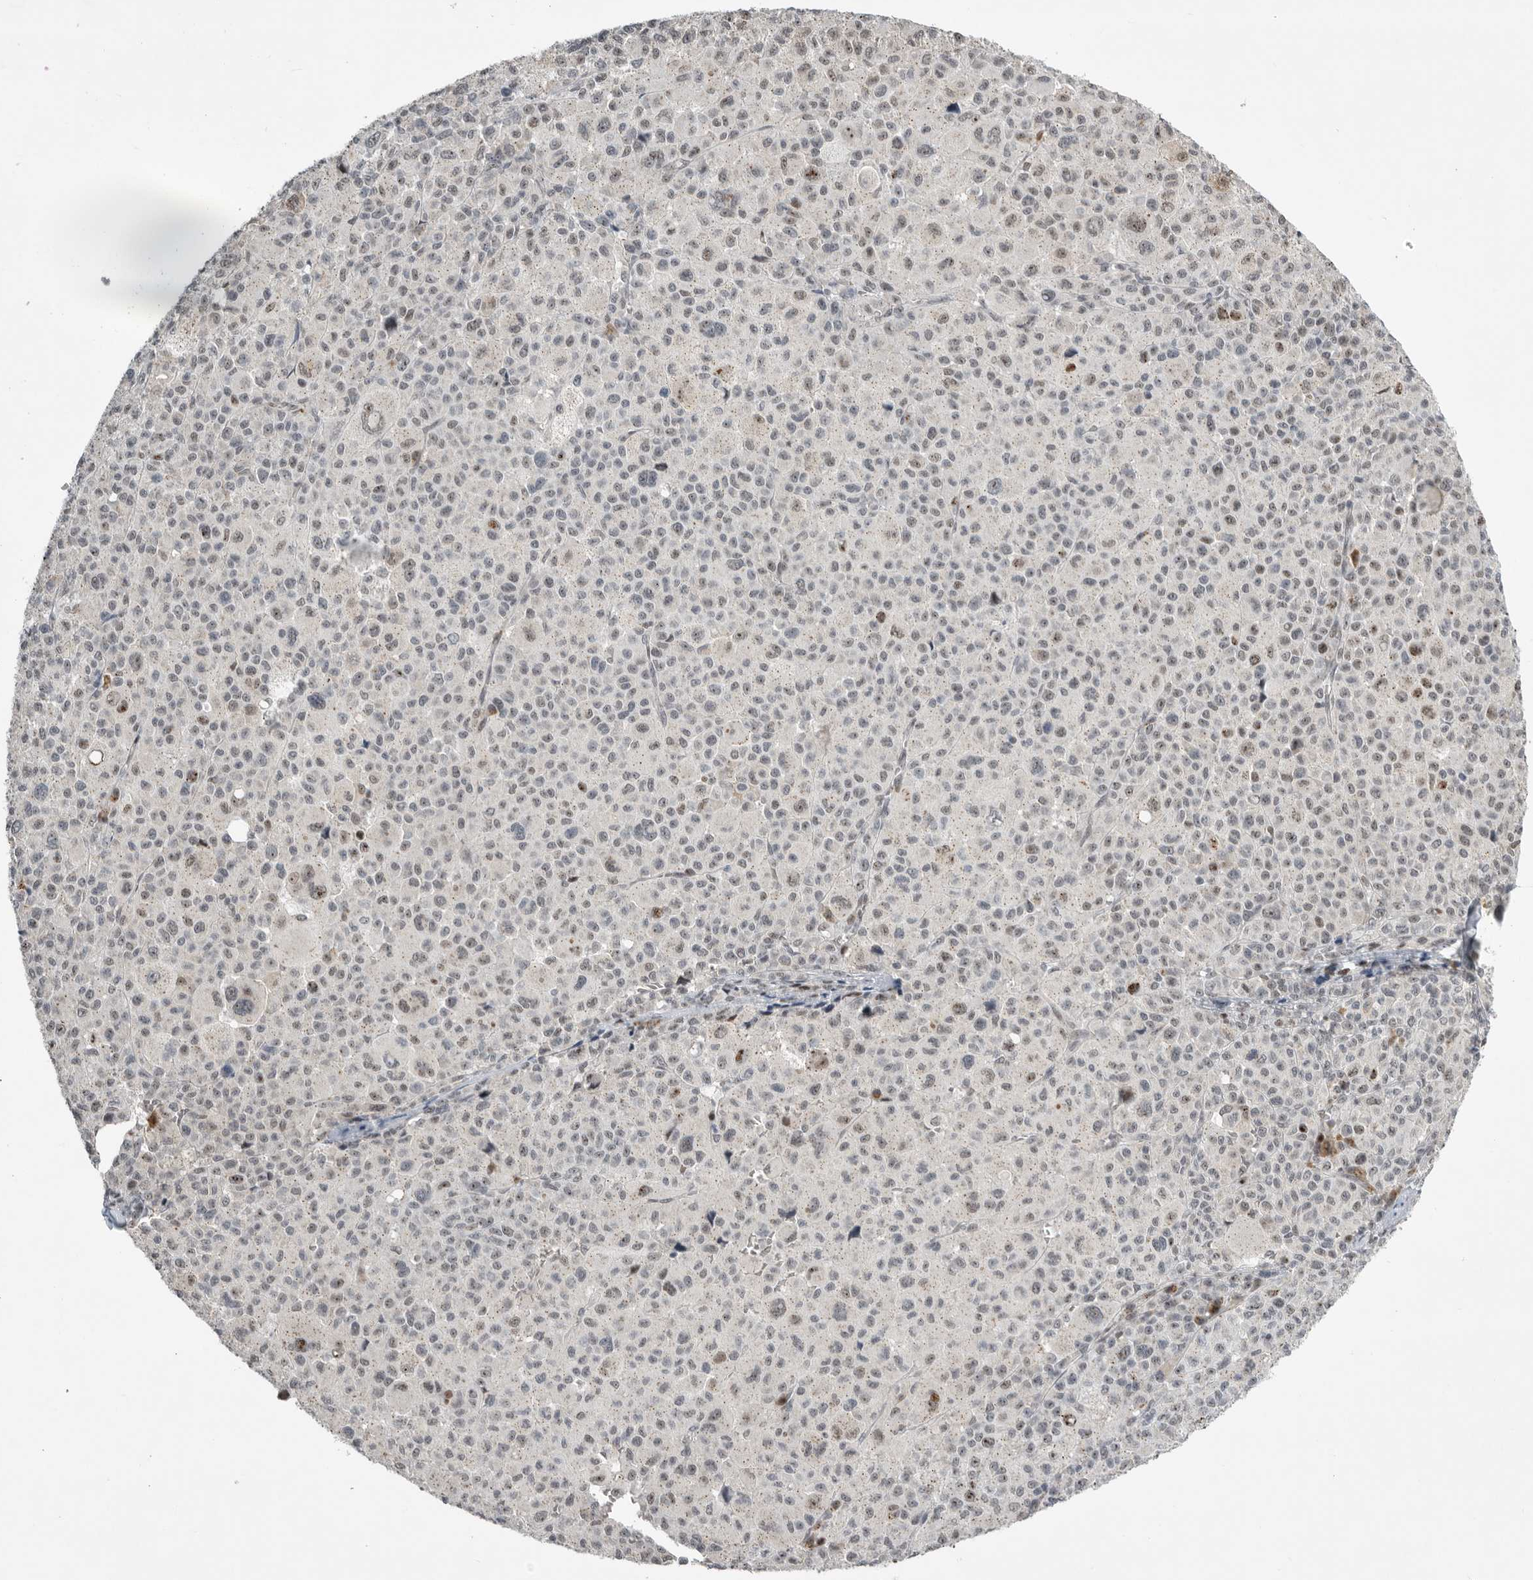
{"staining": {"intensity": "moderate", "quantity": "<25%", "location": "nuclear"}, "tissue": "melanoma", "cell_type": "Tumor cells", "image_type": "cancer", "snomed": [{"axis": "morphology", "description": "Malignant melanoma, Metastatic site"}, {"axis": "topography", "description": "Skin"}], "caption": "Immunohistochemical staining of malignant melanoma (metastatic site) exhibits low levels of moderate nuclear staining in approximately <25% of tumor cells. Immunohistochemistry stains the protein in brown and the nuclei are stained blue.", "gene": "PCMTD1", "patient": {"sex": "female", "age": 74}}